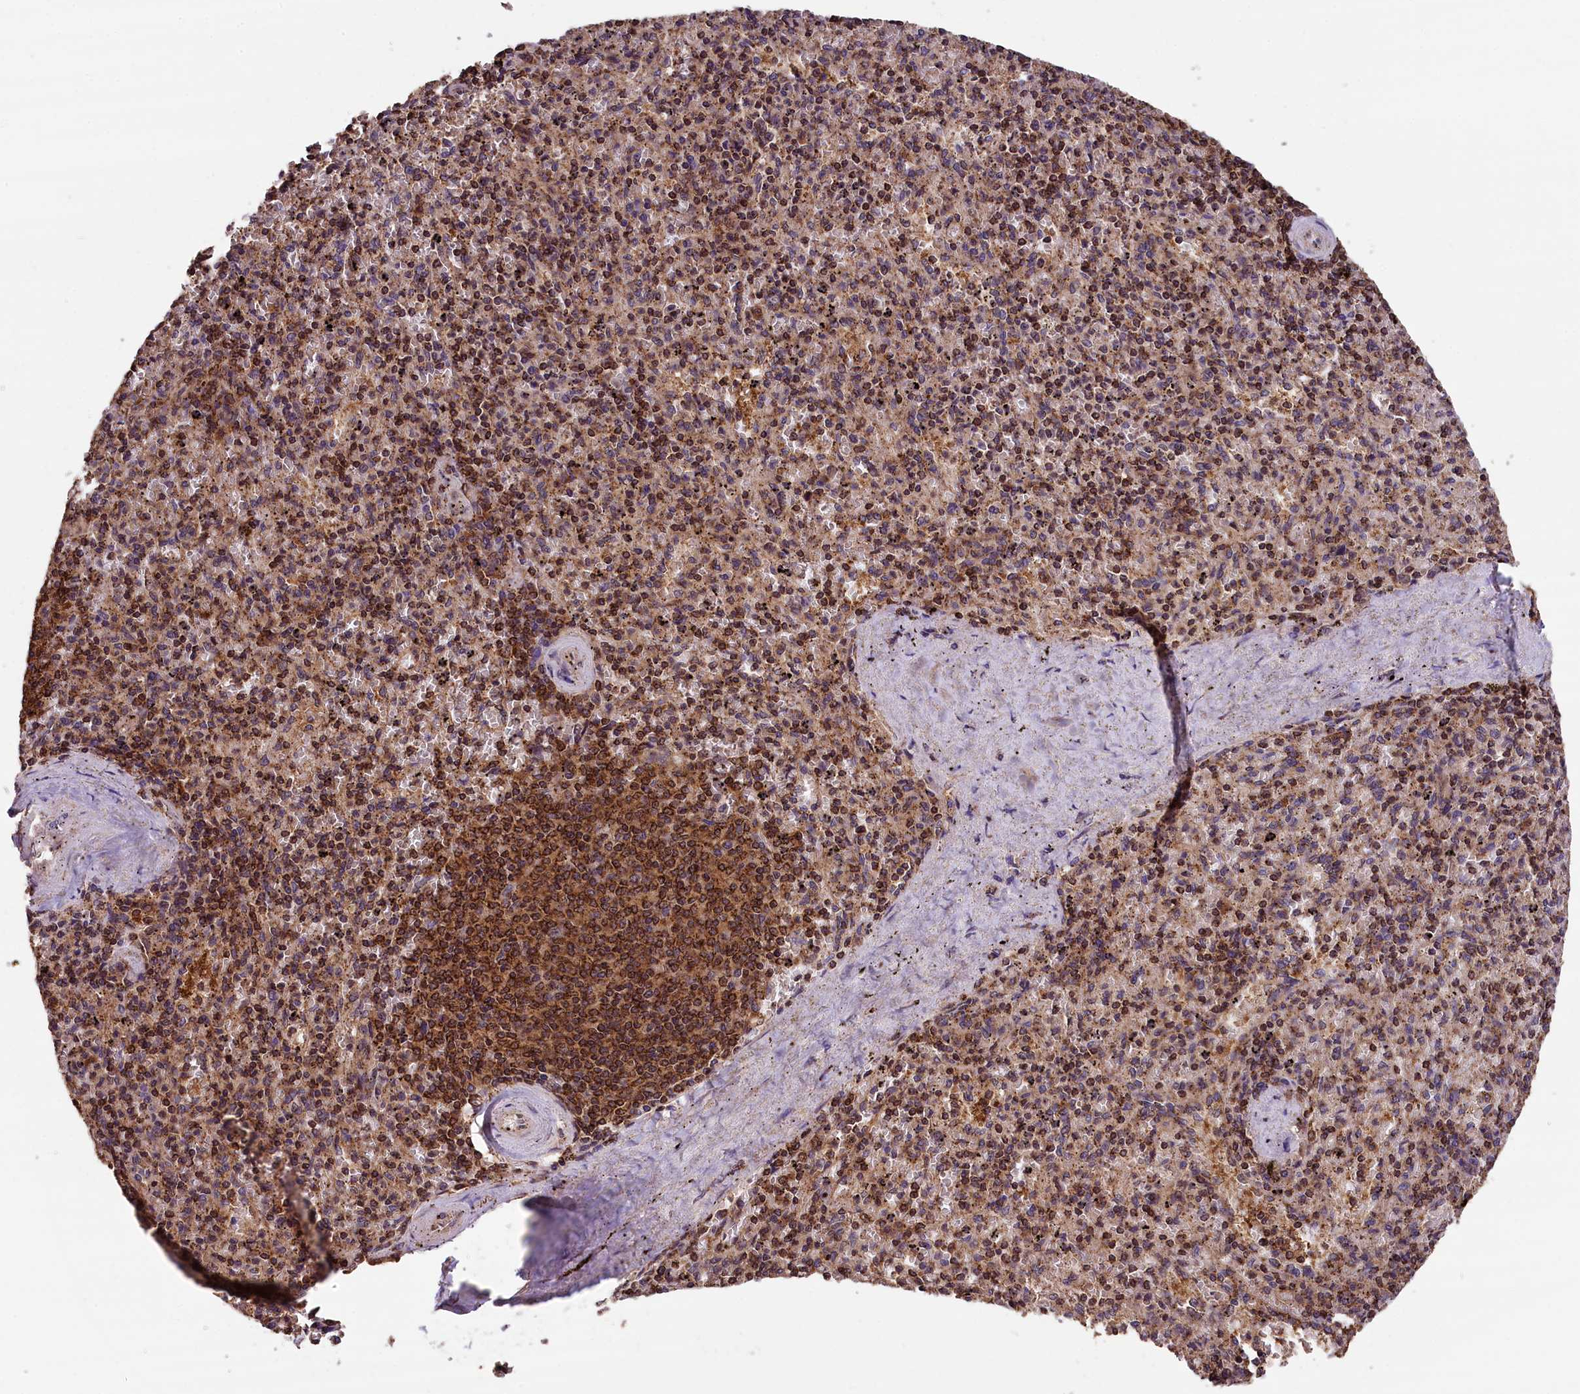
{"staining": {"intensity": "strong", "quantity": "25%-75%", "location": "cytoplasmic/membranous"}, "tissue": "spleen", "cell_type": "Cells in red pulp", "image_type": "normal", "snomed": [{"axis": "morphology", "description": "Normal tissue, NOS"}, {"axis": "topography", "description": "Spleen"}], "caption": "Brown immunohistochemical staining in unremarkable spleen shows strong cytoplasmic/membranous positivity in about 25%-75% of cells in red pulp. (DAB IHC with brightfield microscopy, high magnification).", "gene": "IST1", "patient": {"sex": "male", "age": 82}}